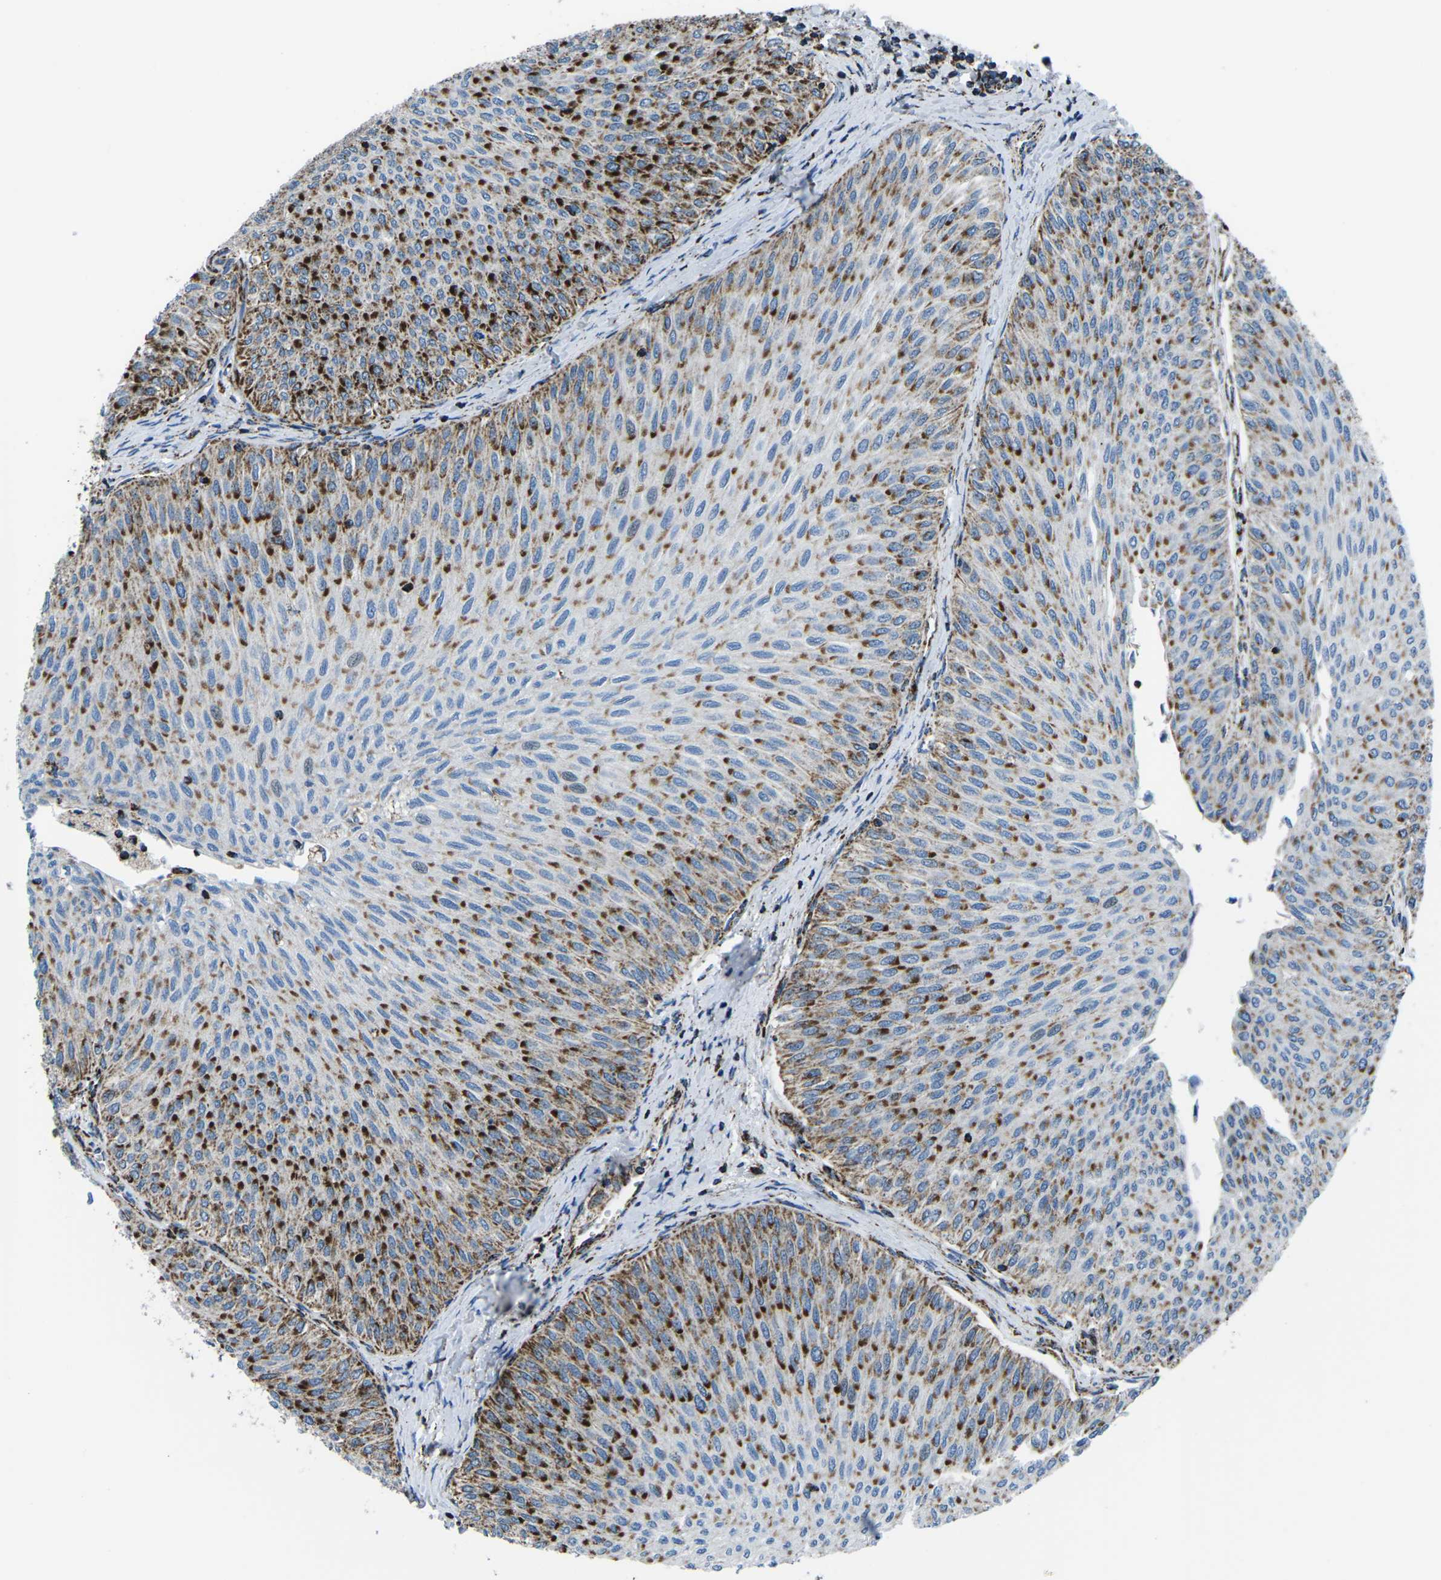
{"staining": {"intensity": "strong", "quantity": "25%-75%", "location": "cytoplasmic/membranous"}, "tissue": "urothelial cancer", "cell_type": "Tumor cells", "image_type": "cancer", "snomed": [{"axis": "morphology", "description": "Urothelial carcinoma, Low grade"}, {"axis": "topography", "description": "Urinary bladder"}], "caption": "The histopathology image demonstrates immunohistochemical staining of urothelial cancer. There is strong cytoplasmic/membranous staining is appreciated in about 25%-75% of tumor cells.", "gene": "MT-CO2", "patient": {"sex": "male", "age": 78}}